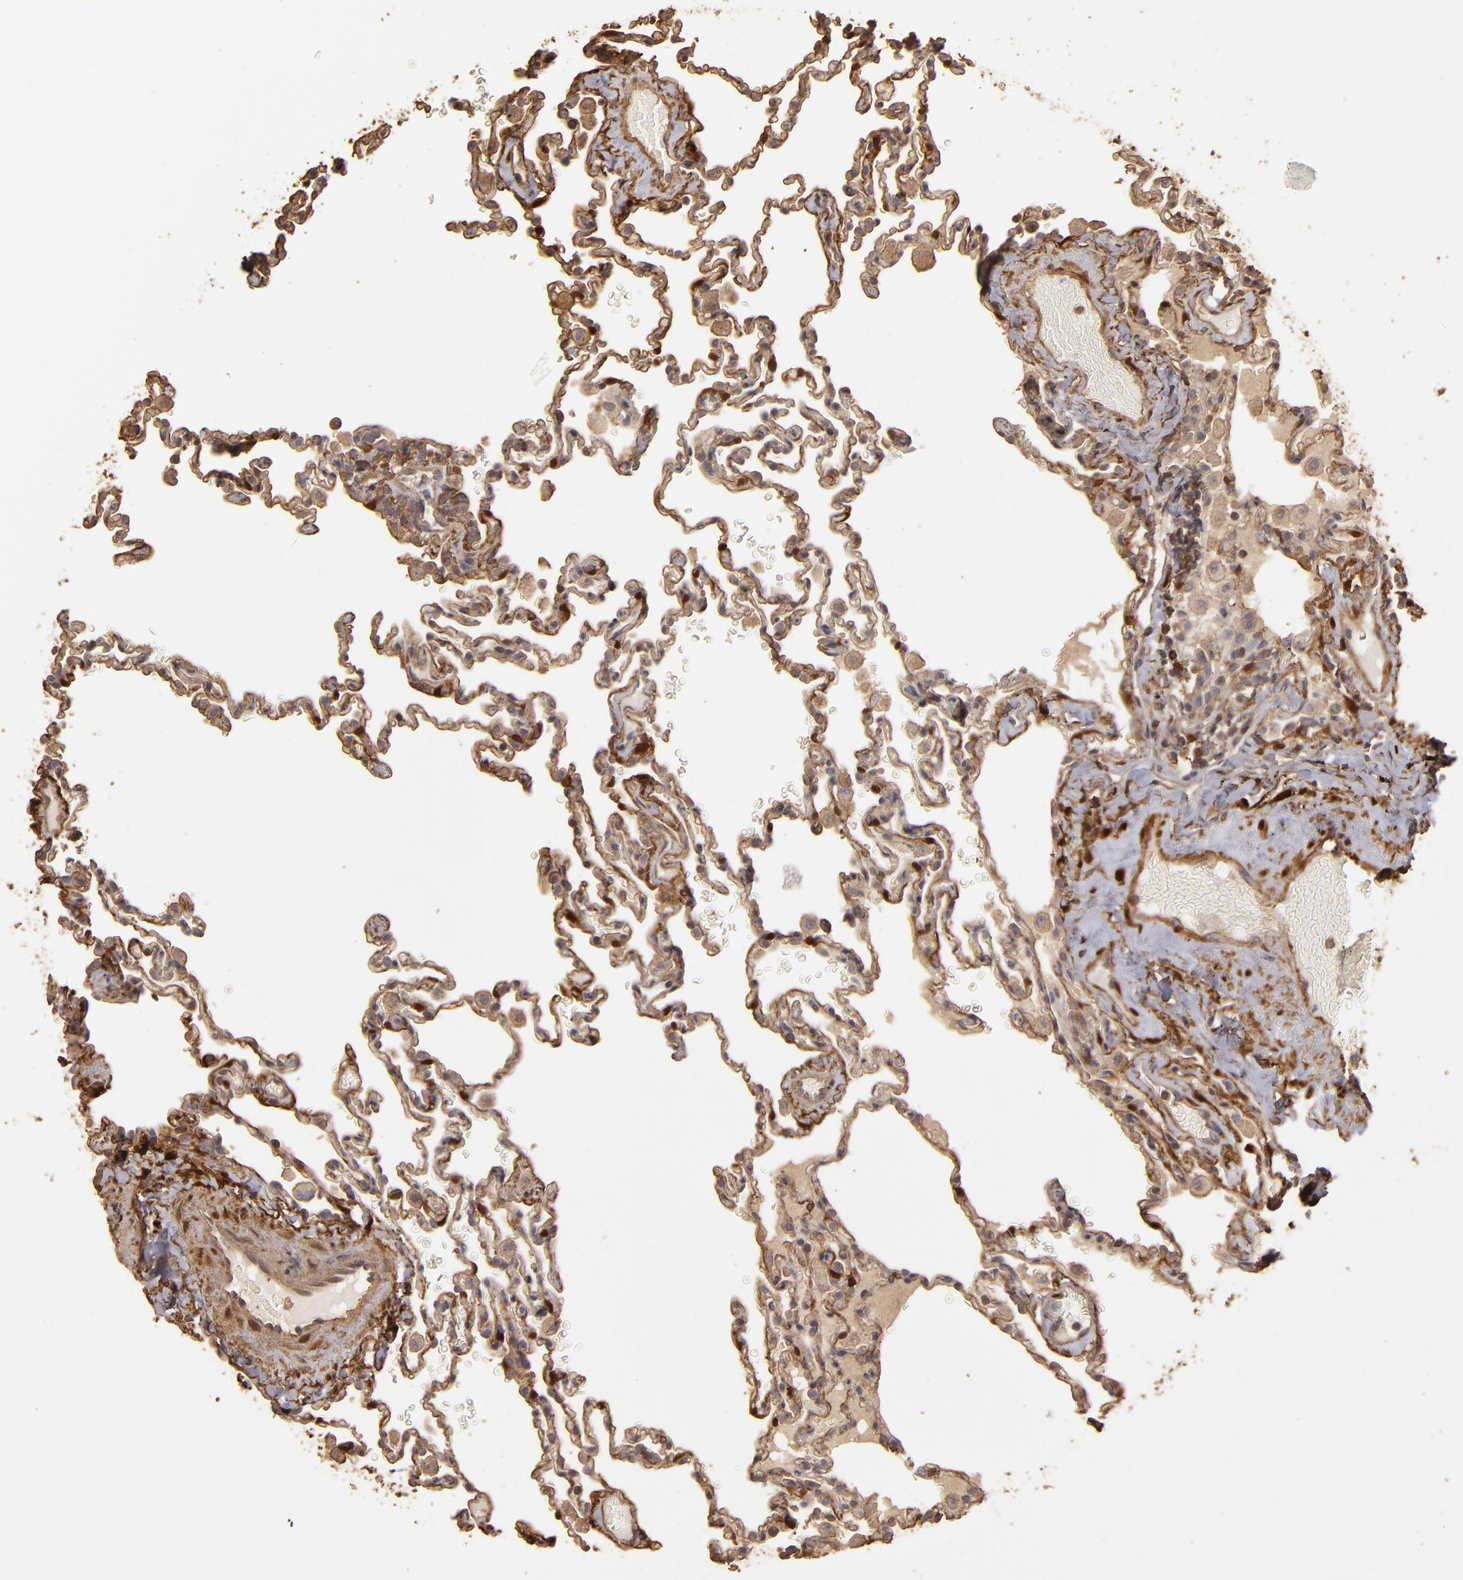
{"staining": {"intensity": "weak", "quantity": "25%-75%", "location": "cytoplasmic/membranous"}, "tissue": "lung", "cell_type": "Alveolar cells", "image_type": "normal", "snomed": [{"axis": "morphology", "description": "Normal tissue, NOS"}, {"axis": "topography", "description": "Lung"}], "caption": "Approximately 25%-75% of alveolar cells in unremarkable human lung reveal weak cytoplasmic/membranous protein expression as visualized by brown immunohistochemical staining.", "gene": "HSPB6", "patient": {"sex": "male", "age": 59}}